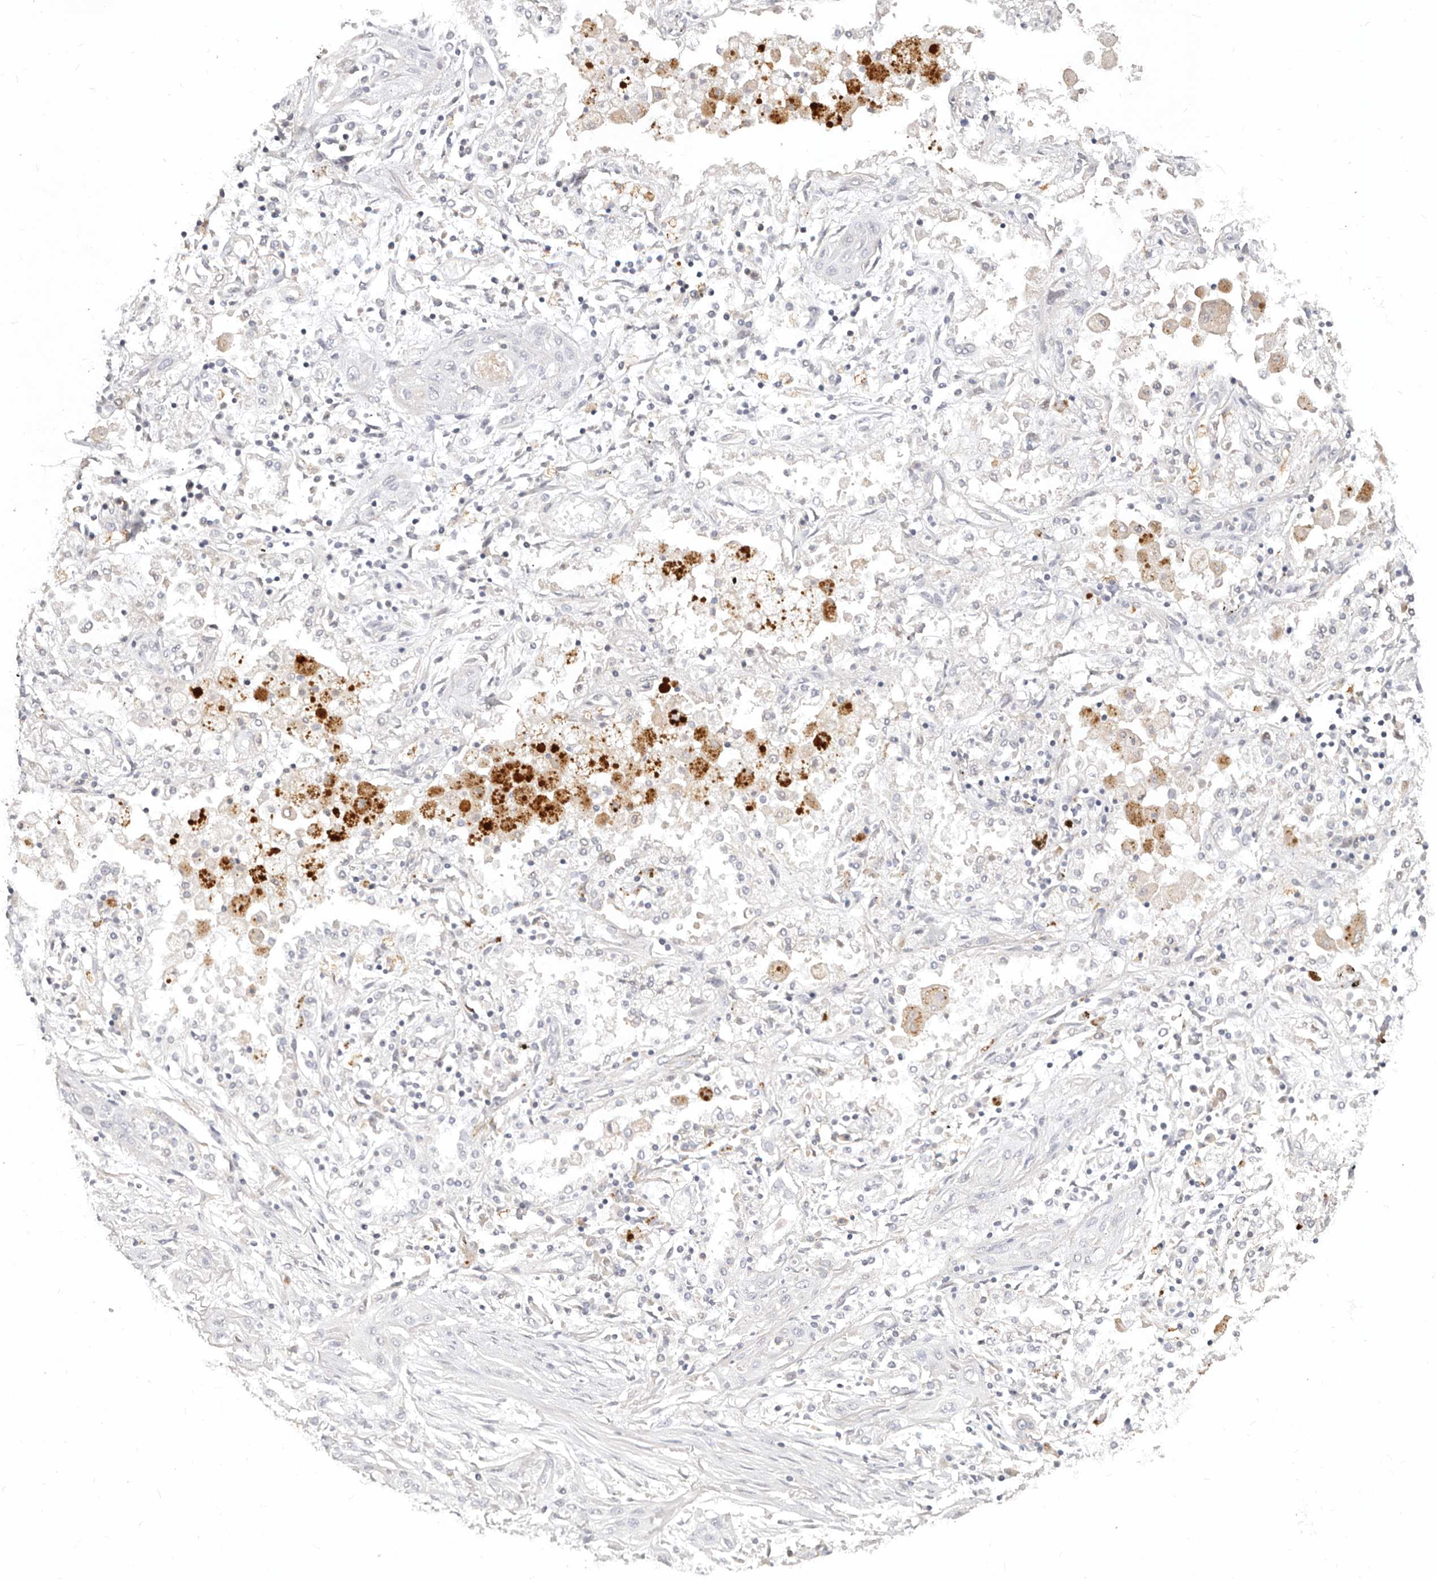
{"staining": {"intensity": "negative", "quantity": "none", "location": "none"}, "tissue": "lung cancer", "cell_type": "Tumor cells", "image_type": "cancer", "snomed": [{"axis": "morphology", "description": "Squamous cell carcinoma, NOS"}, {"axis": "topography", "description": "Lung"}], "caption": "Immunohistochemical staining of squamous cell carcinoma (lung) demonstrates no significant expression in tumor cells.", "gene": "USP49", "patient": {"sex": "female", "age": 47}}